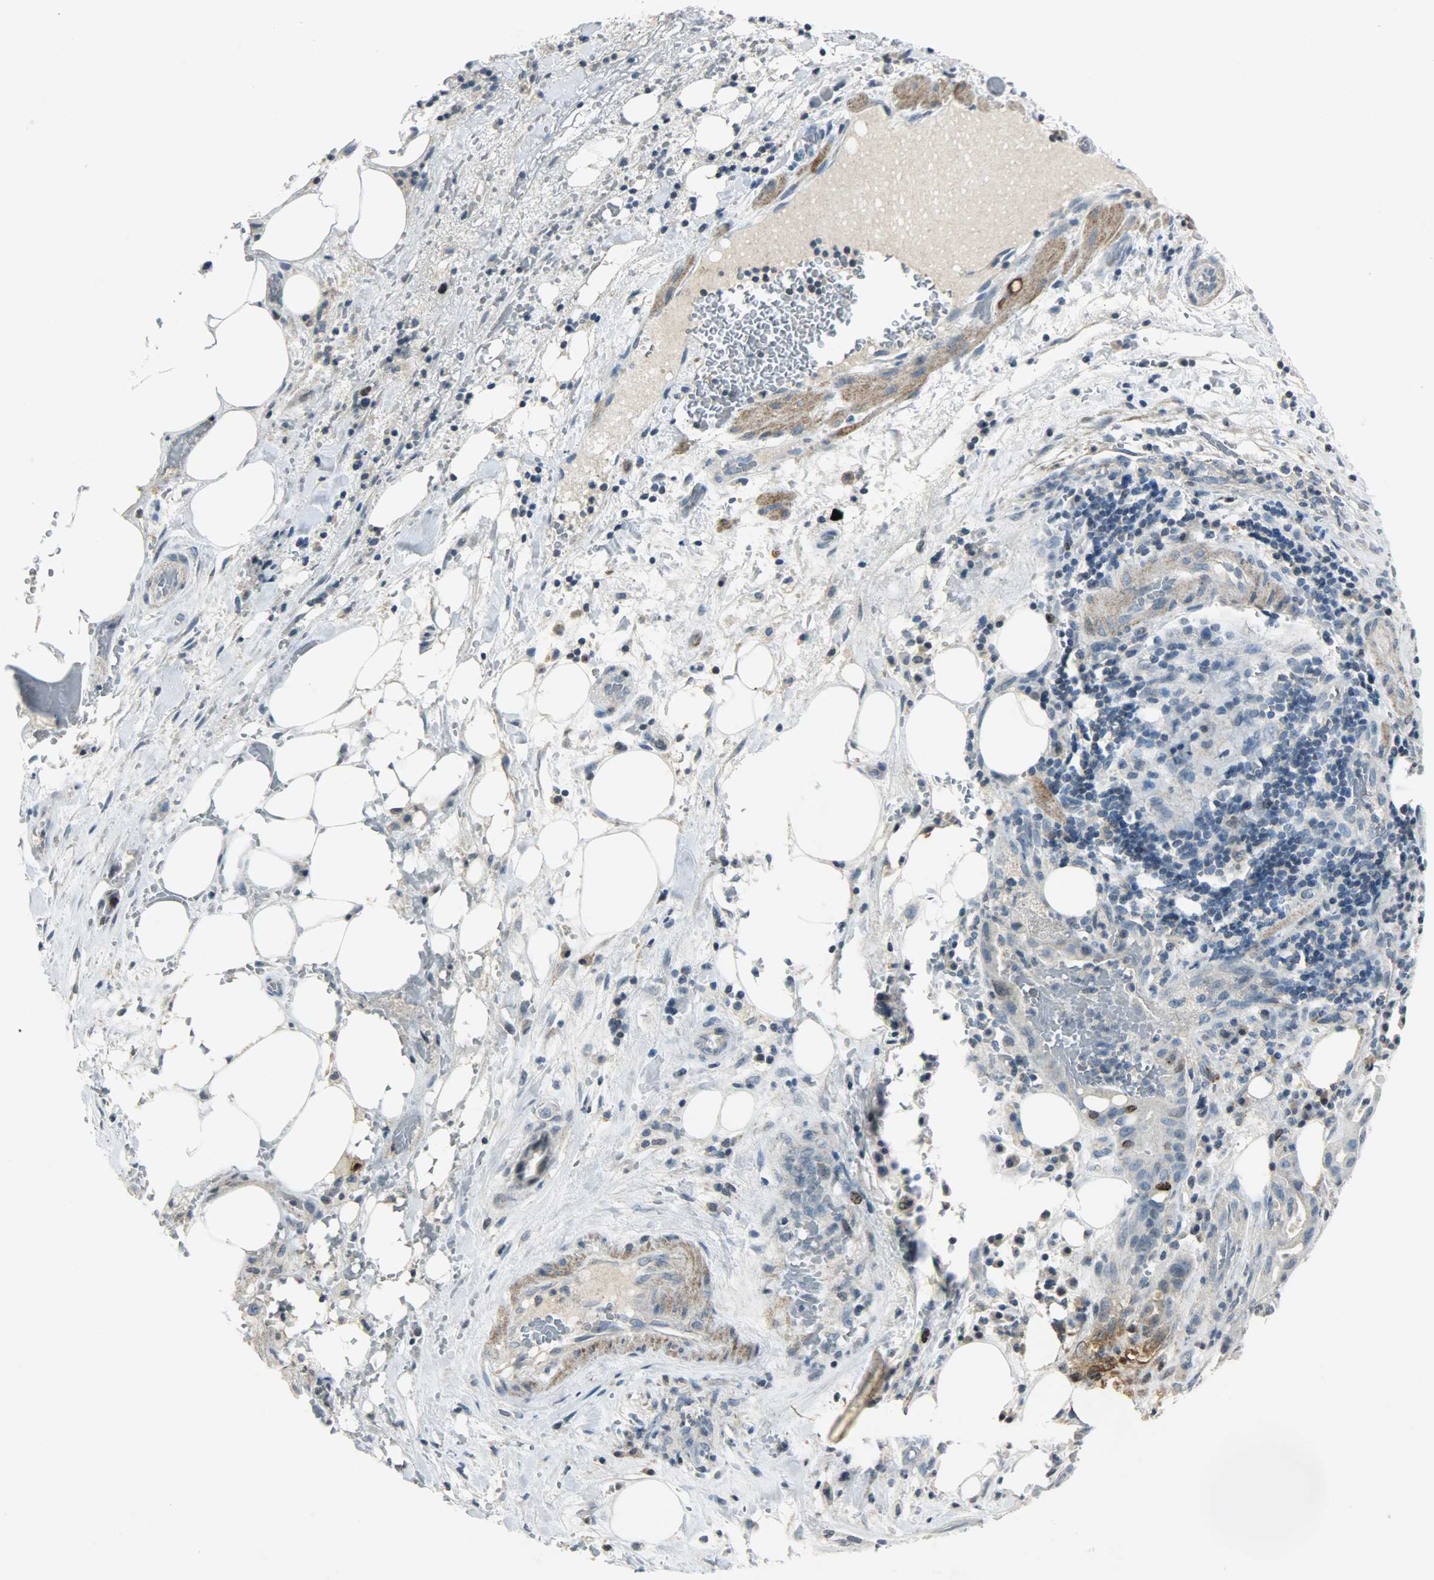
{"staining": {"intensity": "moderate", "quantity": "<25%", "location": "nuclear"}, "tissue": "liver cancer", "cell_type": "Tumor cells", "image_type": "cancer", "snomed": [{"axis": "morphology", "description": "Cholangiocarcinoma"}, {"axis": "topography", "description": "Liver"}], "caption": "Immunohistochemistry (DAB (3,3'-diaminobenzidine)) staining of liver cholangiocarcinoma exhibits moderate nuclear protein positivity in about <25% of tumor cells.", "gene": "AURKB", "patient": {"sex": "female", "age": 68}}